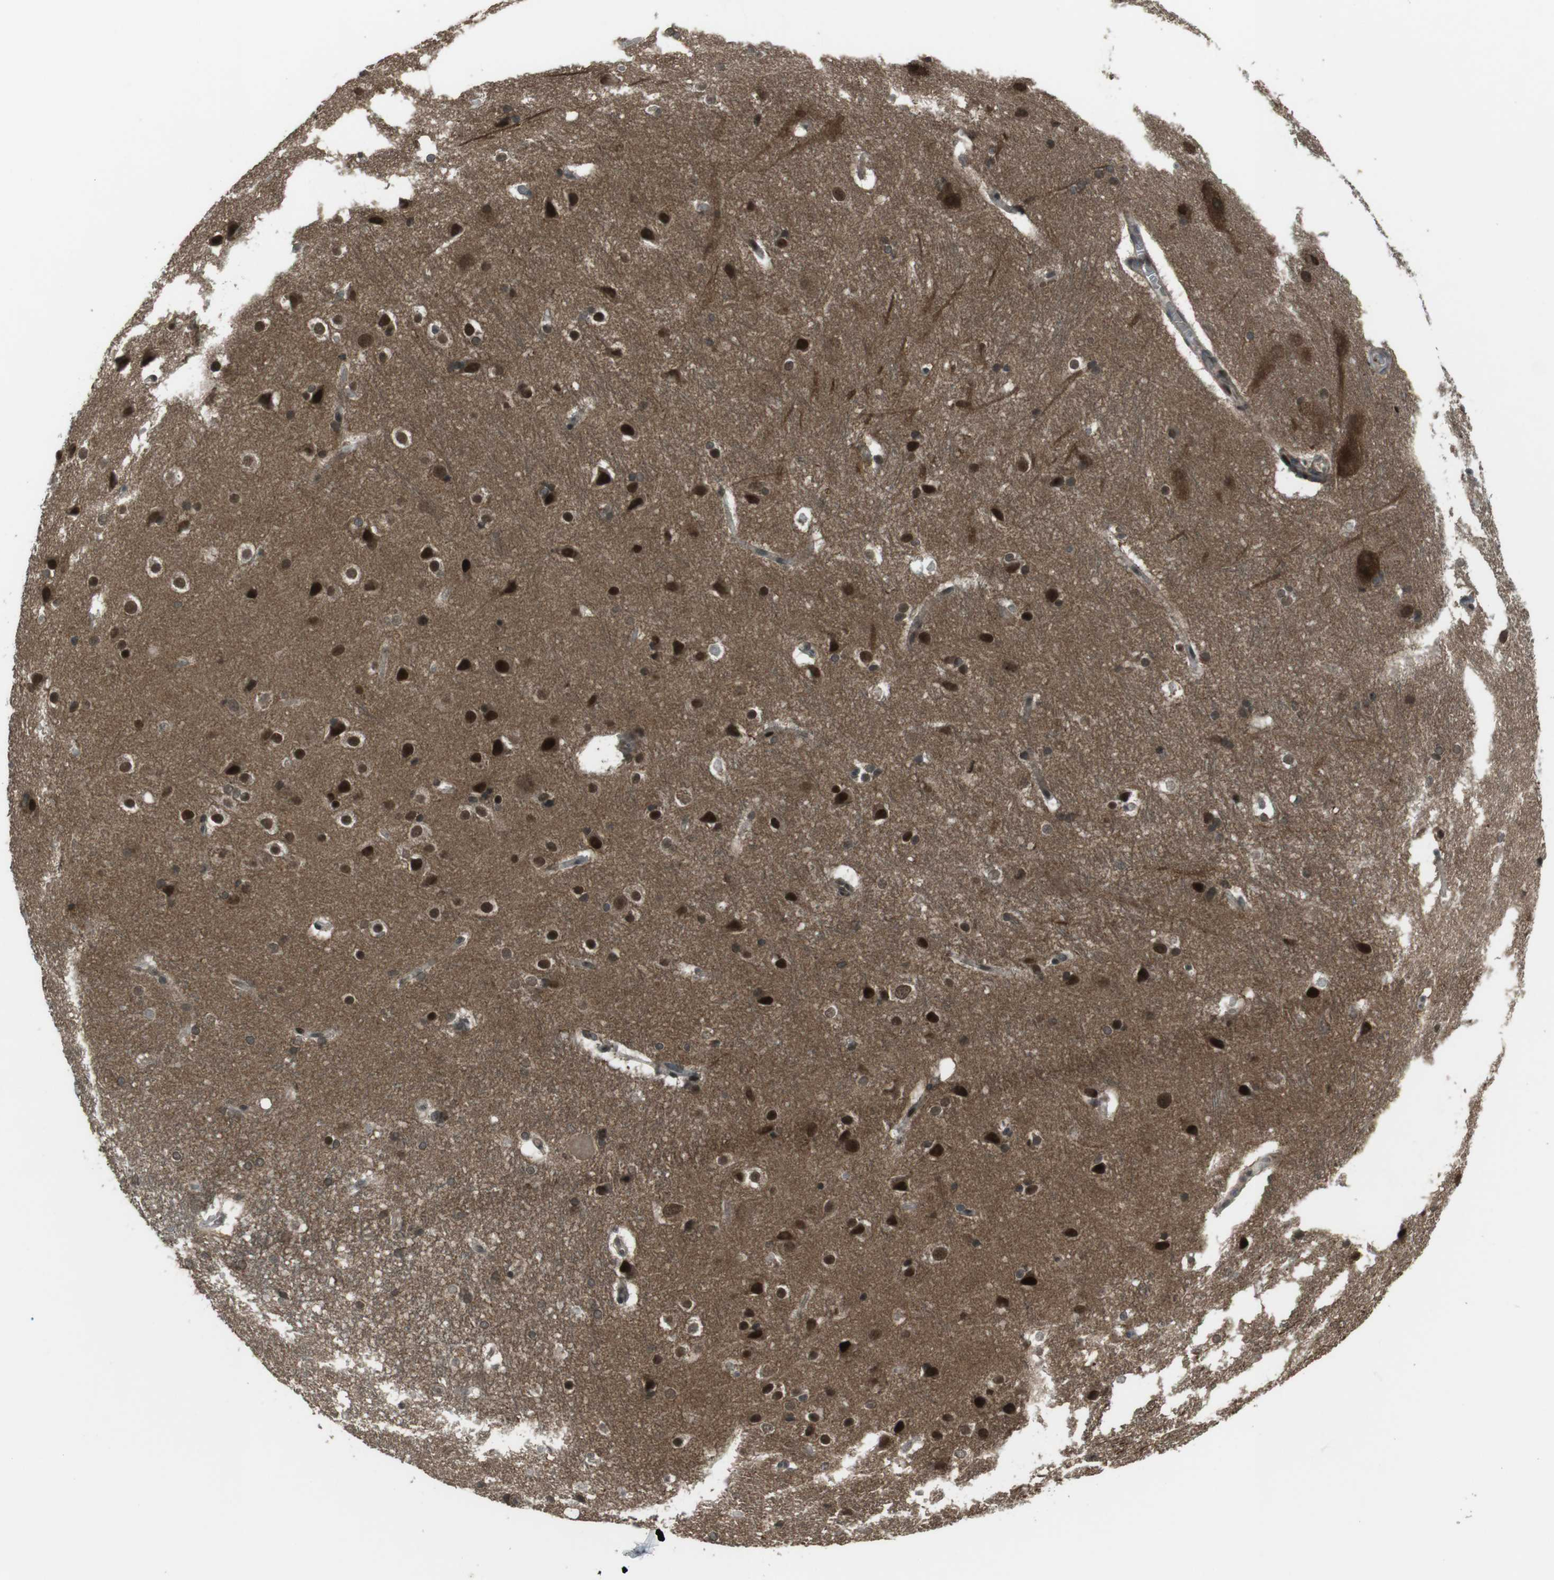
{"staining": {"intensity": "moderate", "quantity": ">75%", "location": "cytoplasmic/membranous,nuclear"}, "tissue": "hippocampus", "cell_type": "Glial cells", "image_type": "normal", "snomed": [{"axis": "morphology", "description": "Normal tissue, NOS"}, {"axis": "topography", "description": "Hippocampus"}], "caption": "Hippocampus was stained to show a protein in brown. There is medium levels of moderate cytoplasmic/membranous,nuclear staining in approximately >75% of glial cells. The staining is performed using DAB (3,3'-diaminobenzidine) brown chromogen to label protein expression. The nuclei are counter-stained blue using hematoxylin.", "gene": "SLITRK5", "patient": {"sex": "female", "age": 19}}